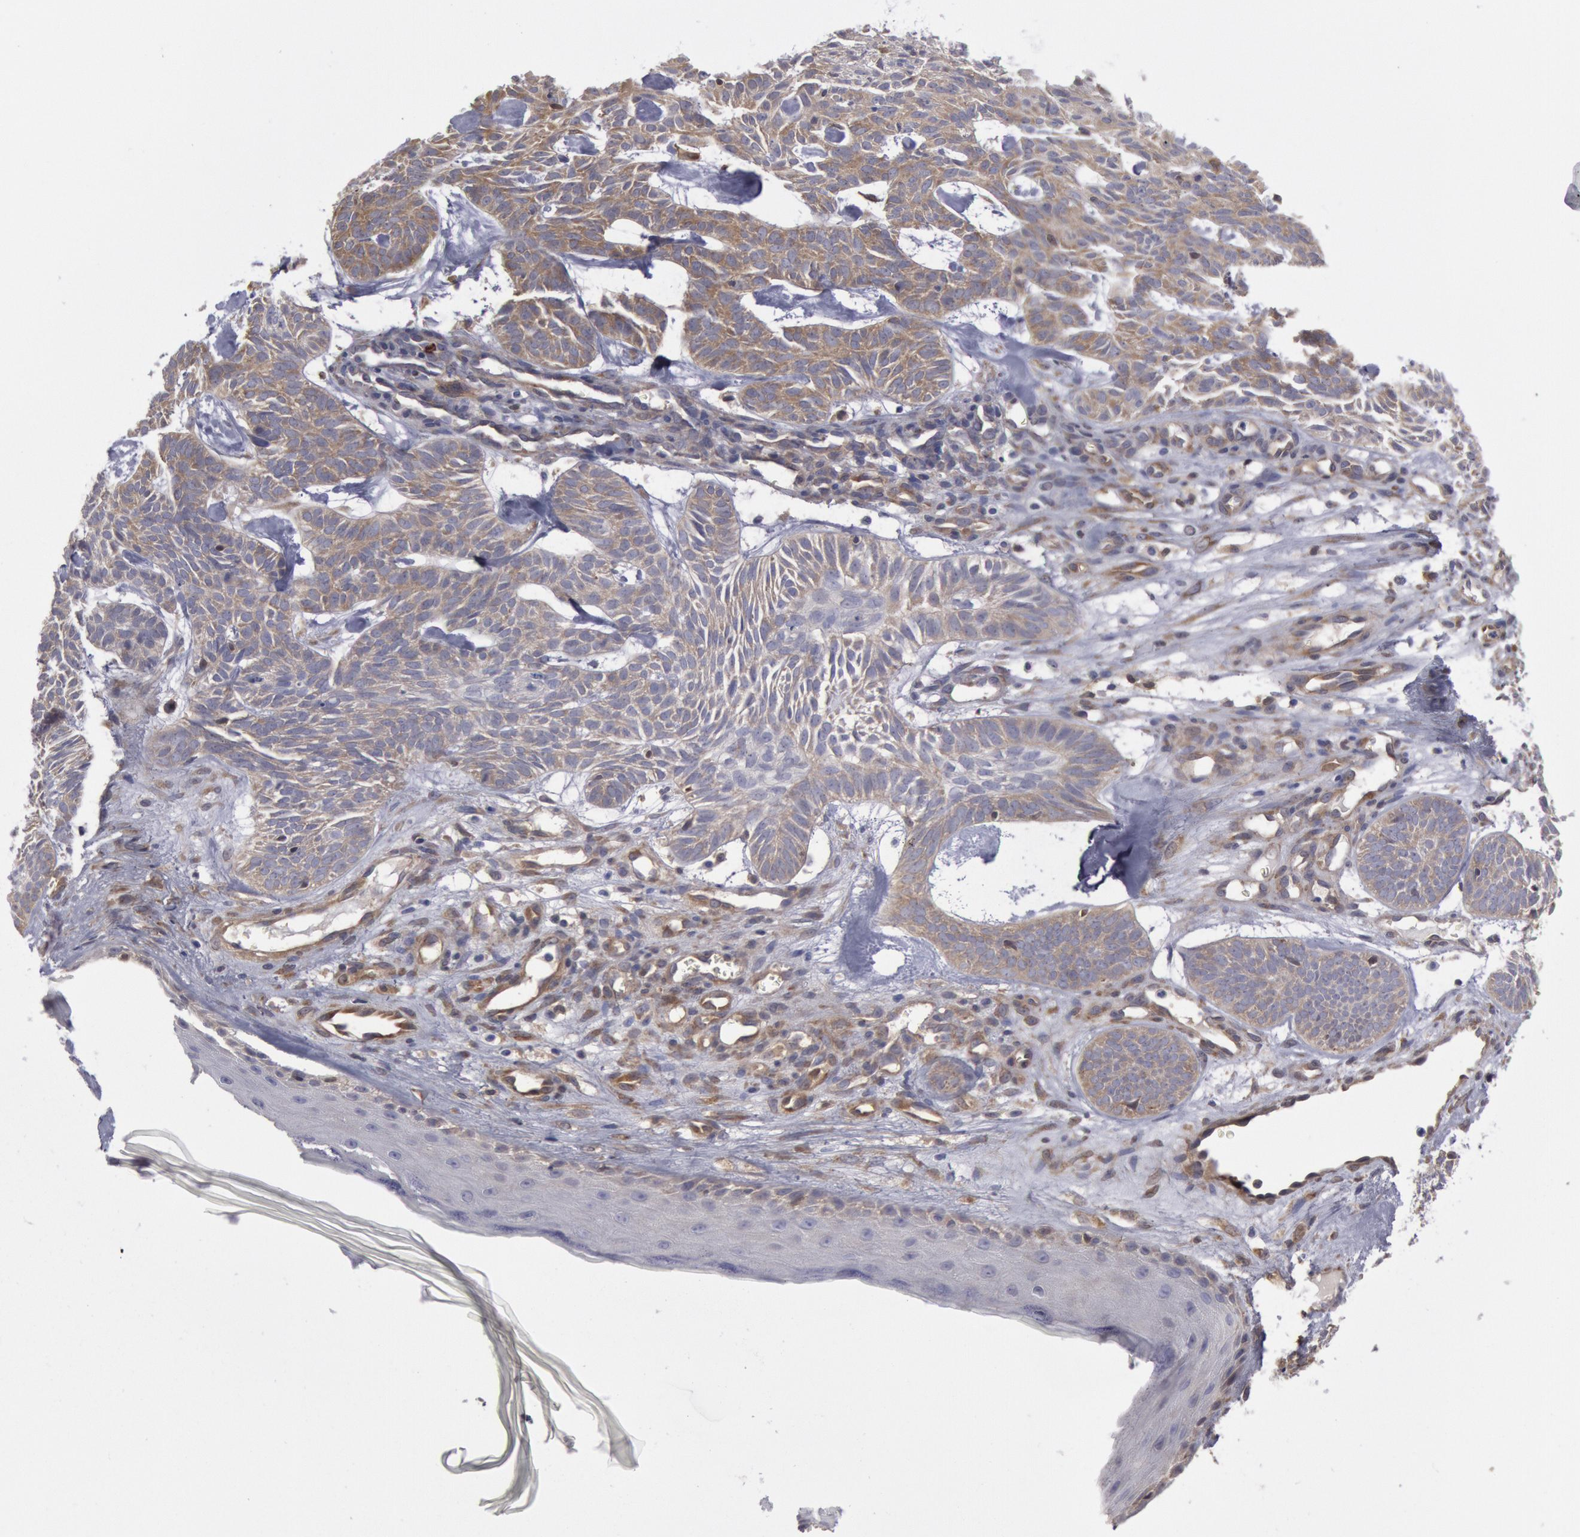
{"staining": {"intensity": "weak", "quantity": "25%-75%", "location": "cytoplasmic/membranous"}, "tissue": "skin cancer", "cell_type": "Tumor cells", "image_type": "cancer", "snomed": [{"axis": "morphology", "description": "Basal cell carcinoma"}, {"axis": "topography", "description": "Skin"}], "caption": "This histopathology image reveals immunohistochemistry (IHC) staining of human skin basal cell carcinoma, with low weak cytoplasmic/membranous staining in about 25%-75% of tumor cells.", "gene": "CCDC50", "patient": {"sex": "male", "age": 75}}